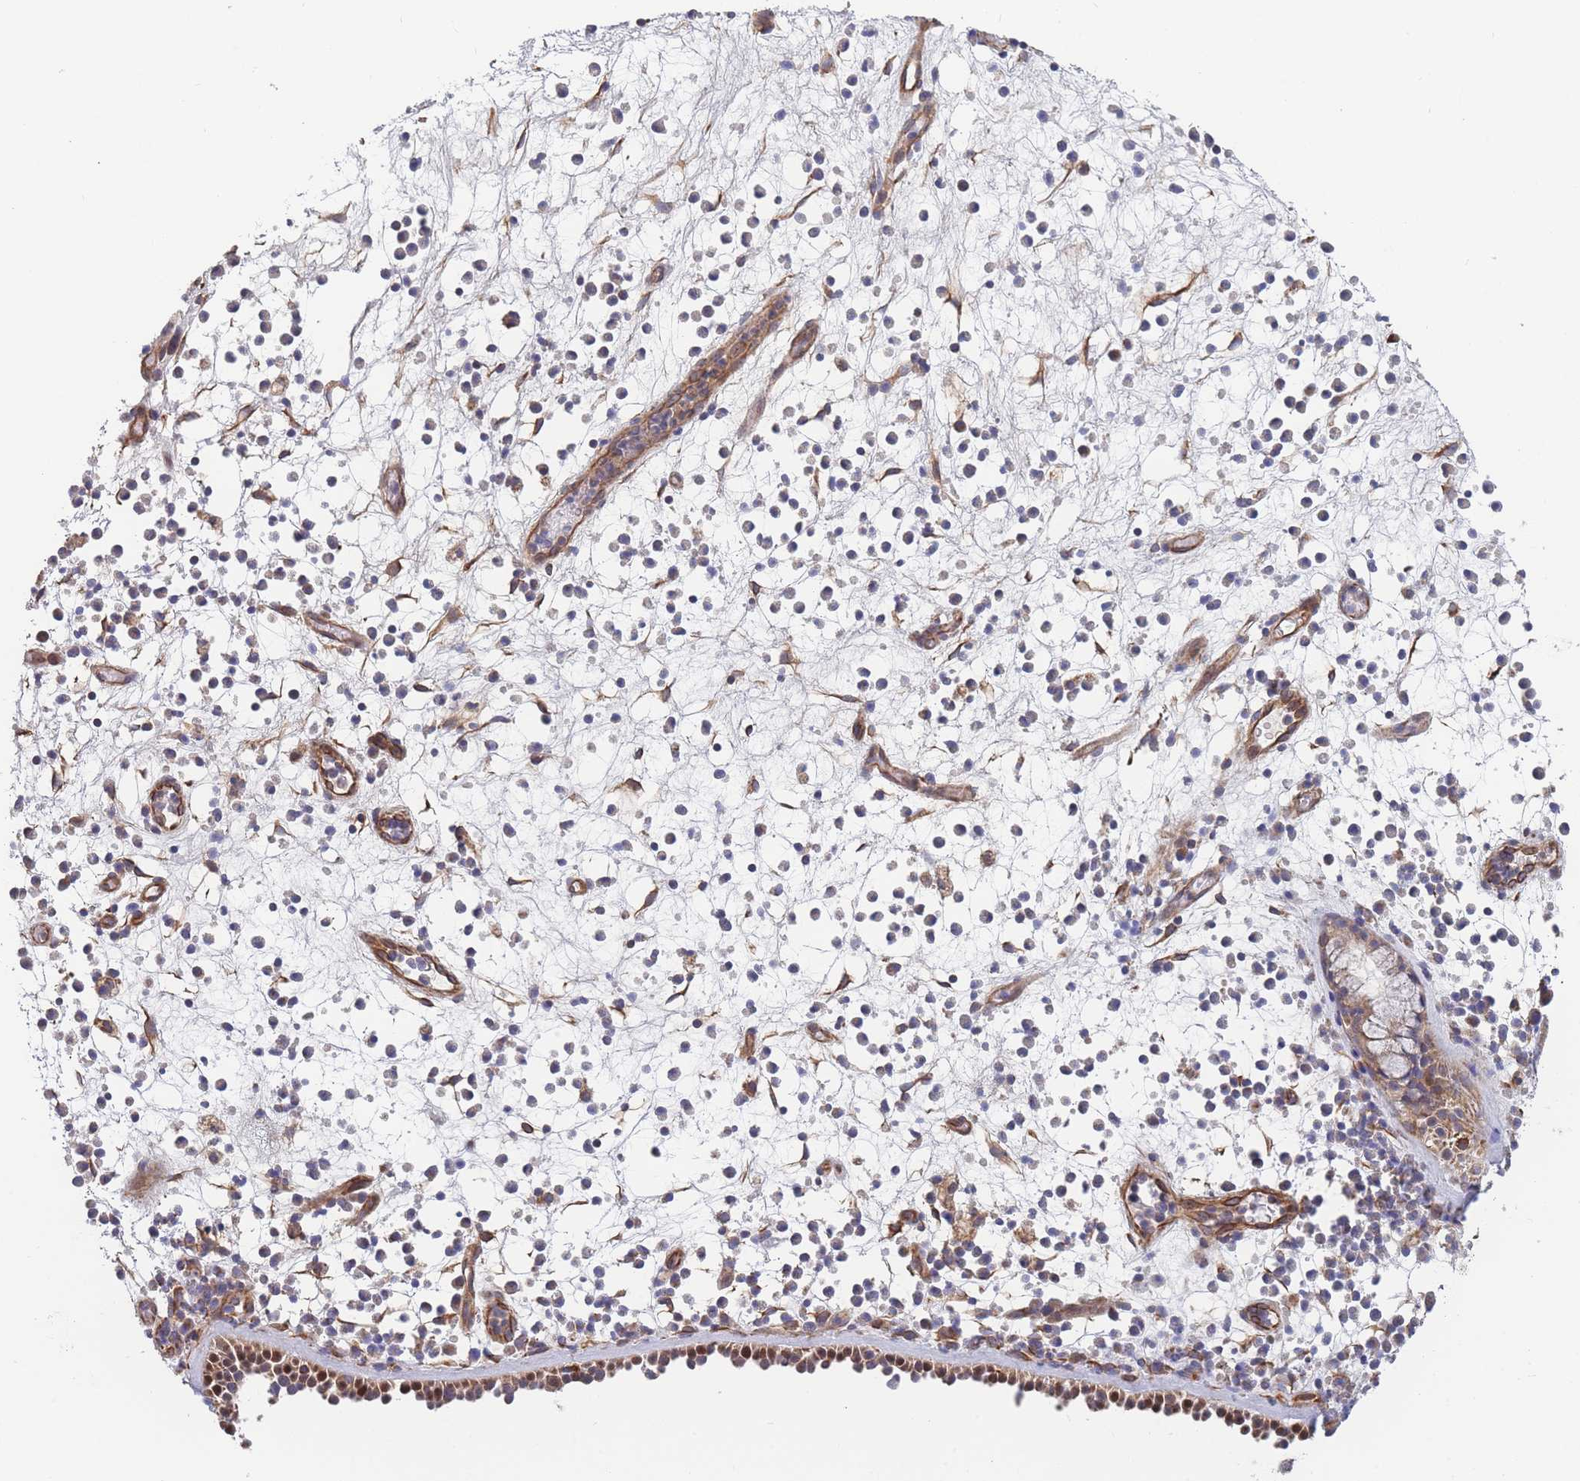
{"staining": {"intensity": "moderate", "quantity": ">75%", "location": "cytoplasmic/membranous"}, "tissue": "nasopharynx", "cell_type": "Respiratory epithelial cells", "image_type": "normal", "snomed": [{"axis": "morphology", "description": "Normal tissue, NOS"}, {"axis": "morphology", "description": "Inflammation, NOS"}, {"axis": "morphology", "description": "Malignant melanoma, Metastatic site"}, {"axis": "topography", "description": "Nasopharynx"}], "caption": "Immunohistochemistry (IHC) image of unremarkable human nasopharynx stained for a protein (brown), which displays medium levels of moderate cytoplasmic/membranous expression in about >75% of respiratory epithelial cells.", "gene": "MTRES1", "patient": {"sex": "male", "age": 70}}